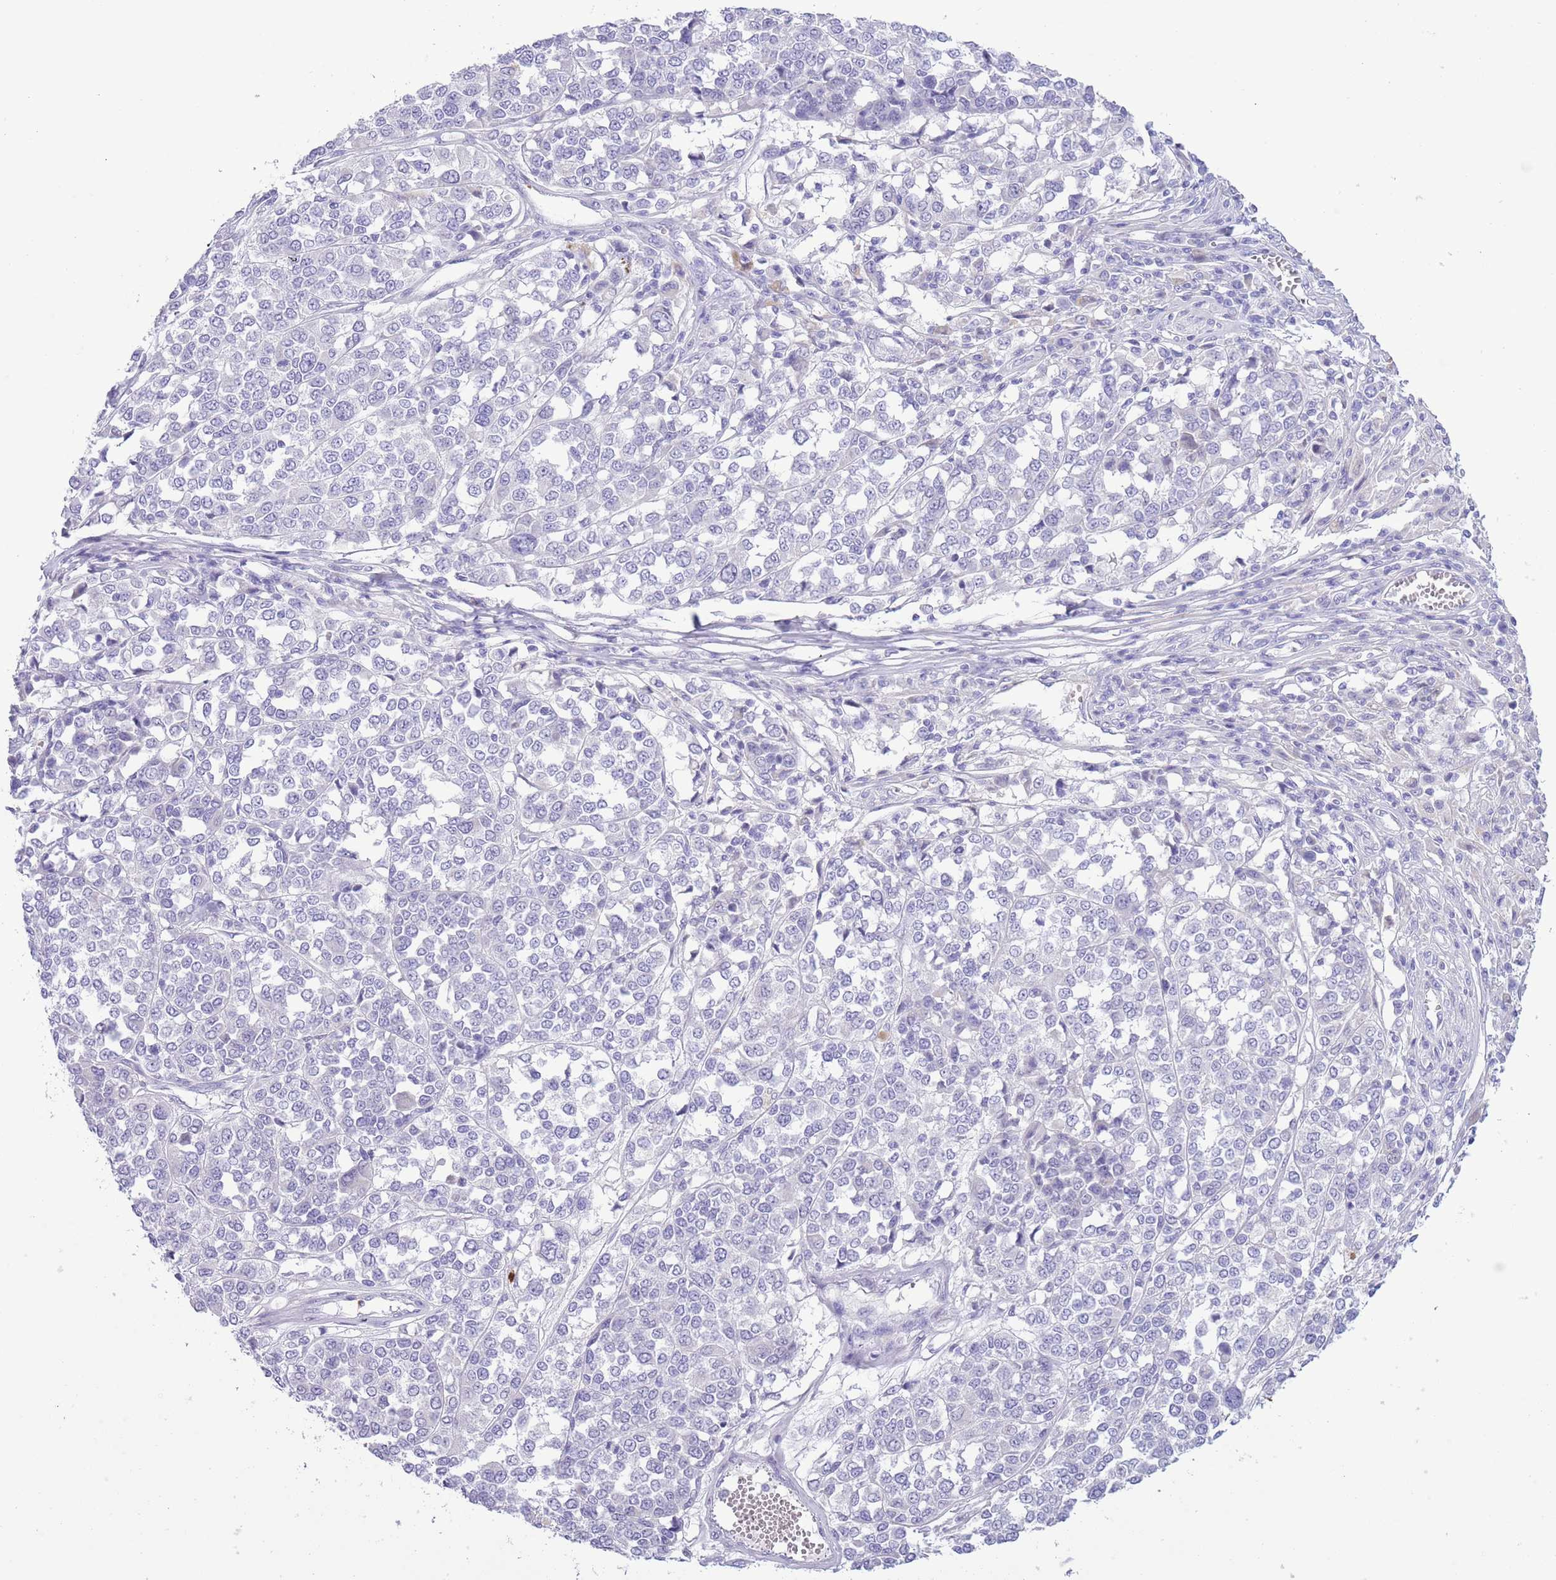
{"staining": {"intensity": "negative", "quantity": "none", "location": "none"}, "tissue": "melanoma", "cell_type": "Tumor cells", "image_type": "cancer", "snomed": [{"axis": "morphology", "description": "Malignant melanoma, Metastatic site"}, {"axis": "topography", "description": "Lymph node"}], "caption": "IHC of human malignant melanoma (metastatic site) displays no expression in tumor cells.", "gene": "OR6M1", "patient": {"sex": "male", "age": 44}}